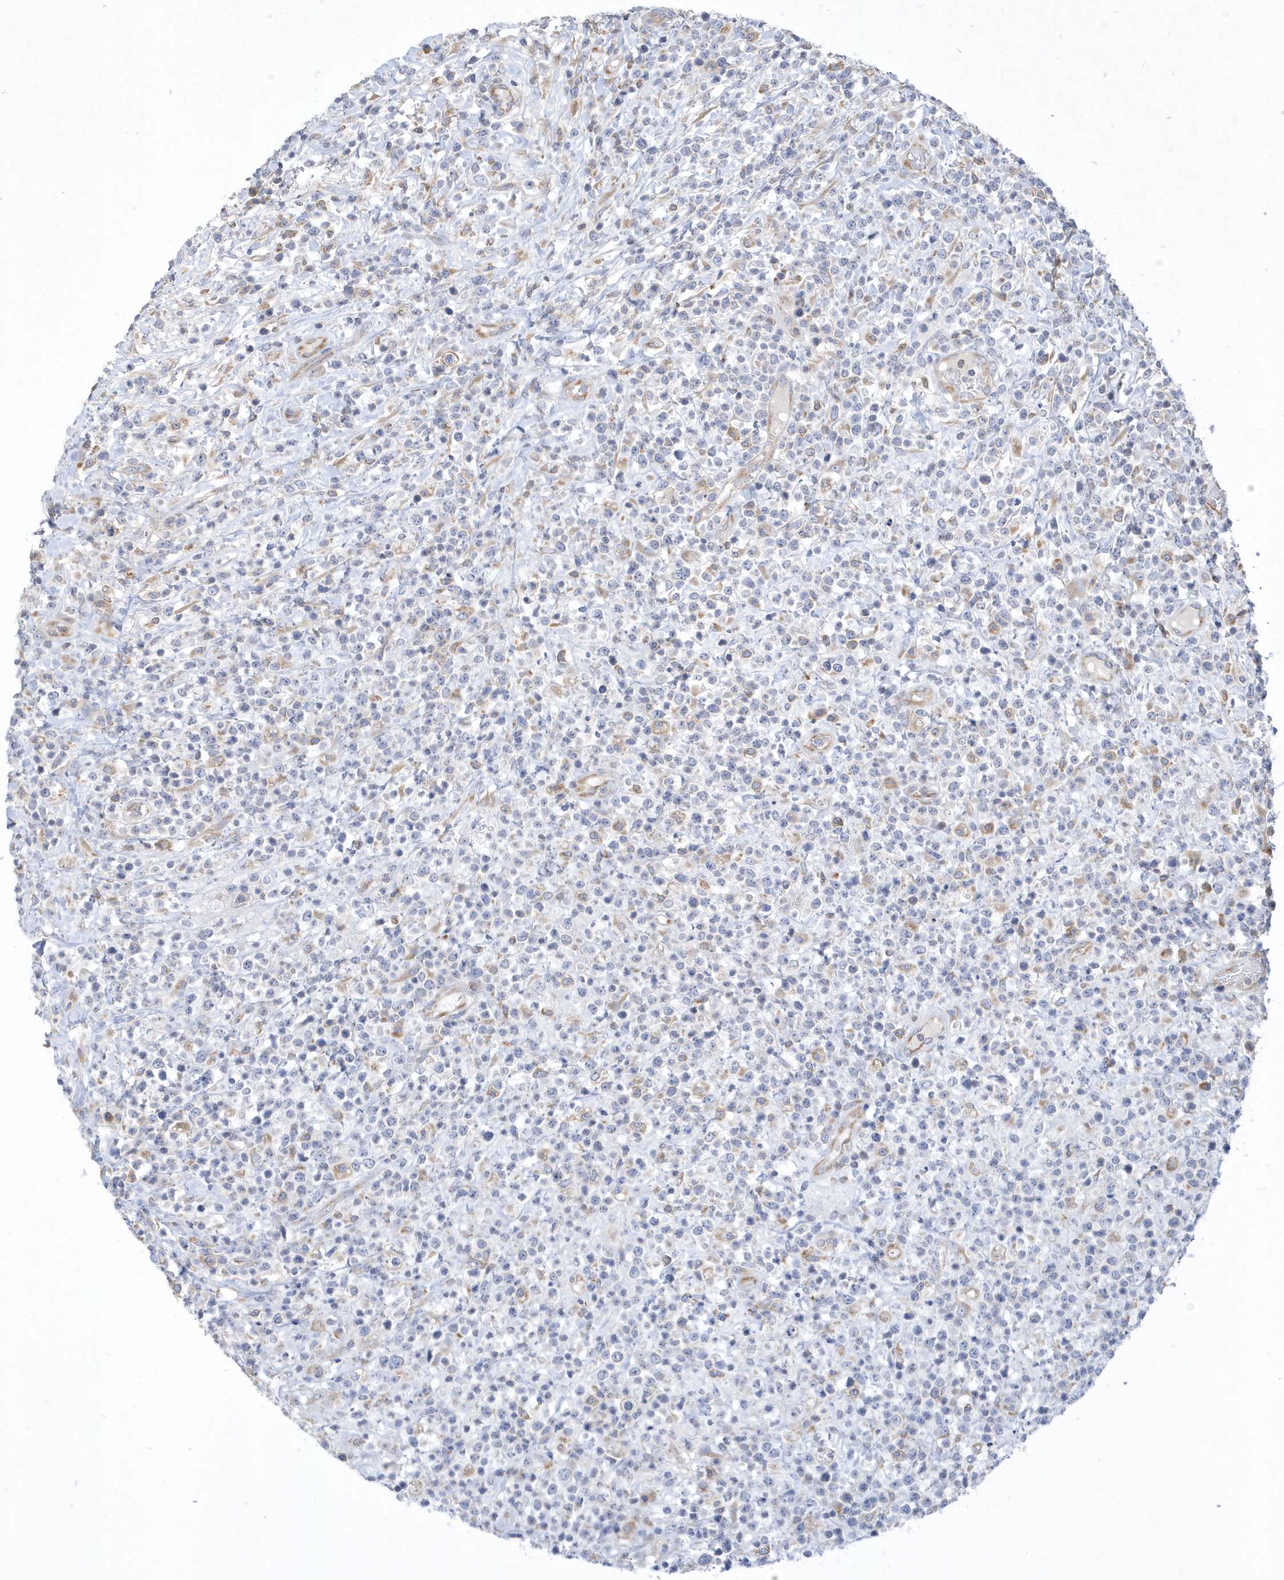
{"staining": {"intensity": "weak", "quantity": "<25%", "location": "cytoplasmic/membranous"}, "tissue": "lymphoma", "cell_type": "Tumor cells", "image_type": "cancer", "snomed": [{"axis": "morphology", "description": "Malignant lymphoma, non-Hodgkin's type, High grade"}, {"axis": "topography", "description": "Colon"}], "caption": "This is an immunohistochemistry micrograph of lymphoma. There is no positivity in tumor cells.", "gene": "DGAT1", "patient": {"sex": "female", "age": 53}}